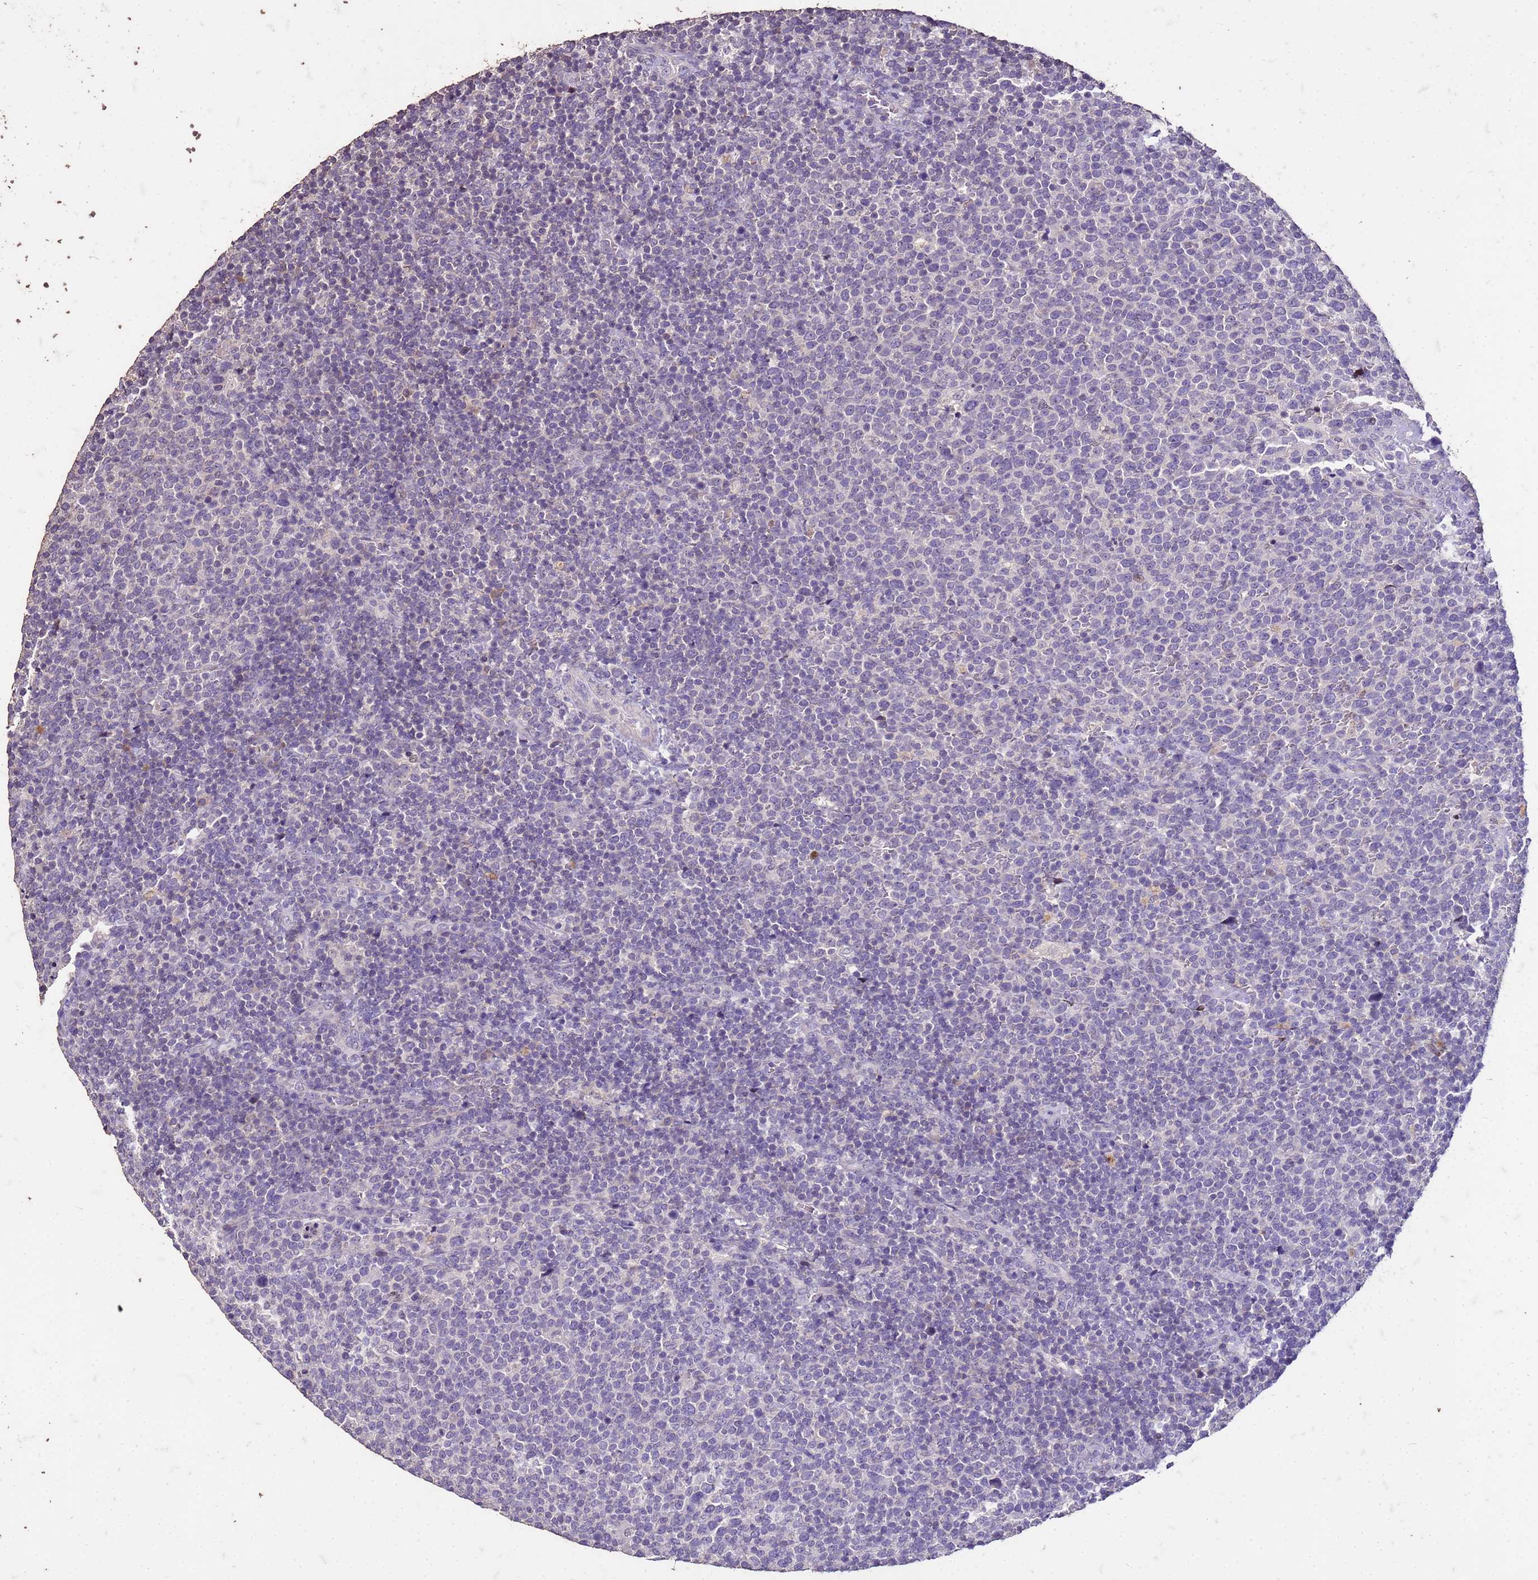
{"staining": {"intensity": "negative", "quantity": "none", "location": "none"}, "tissue": "lymphoma", "cell_type": "Tumor cells", "image_type": "cancer", "snomed": [{"axis": "morphology", "description": "Malignant lymphoma, non-Hodgkin's type, High grade"}, {"axis": "topography", "description": "Lymph node"}], "caption": "High-grade malignant lymphoma, non-Hodgkin's type was stained to show a protein in brown. There is no significant staining in tumor cells. (DAB (3,3'-diaminobenzidine) immunohistochemistry (IHC) visualized using brightfield microscopy, high magnification).", "gene": "FAM184B", "patient": {"sex": "male", "age": 61}}